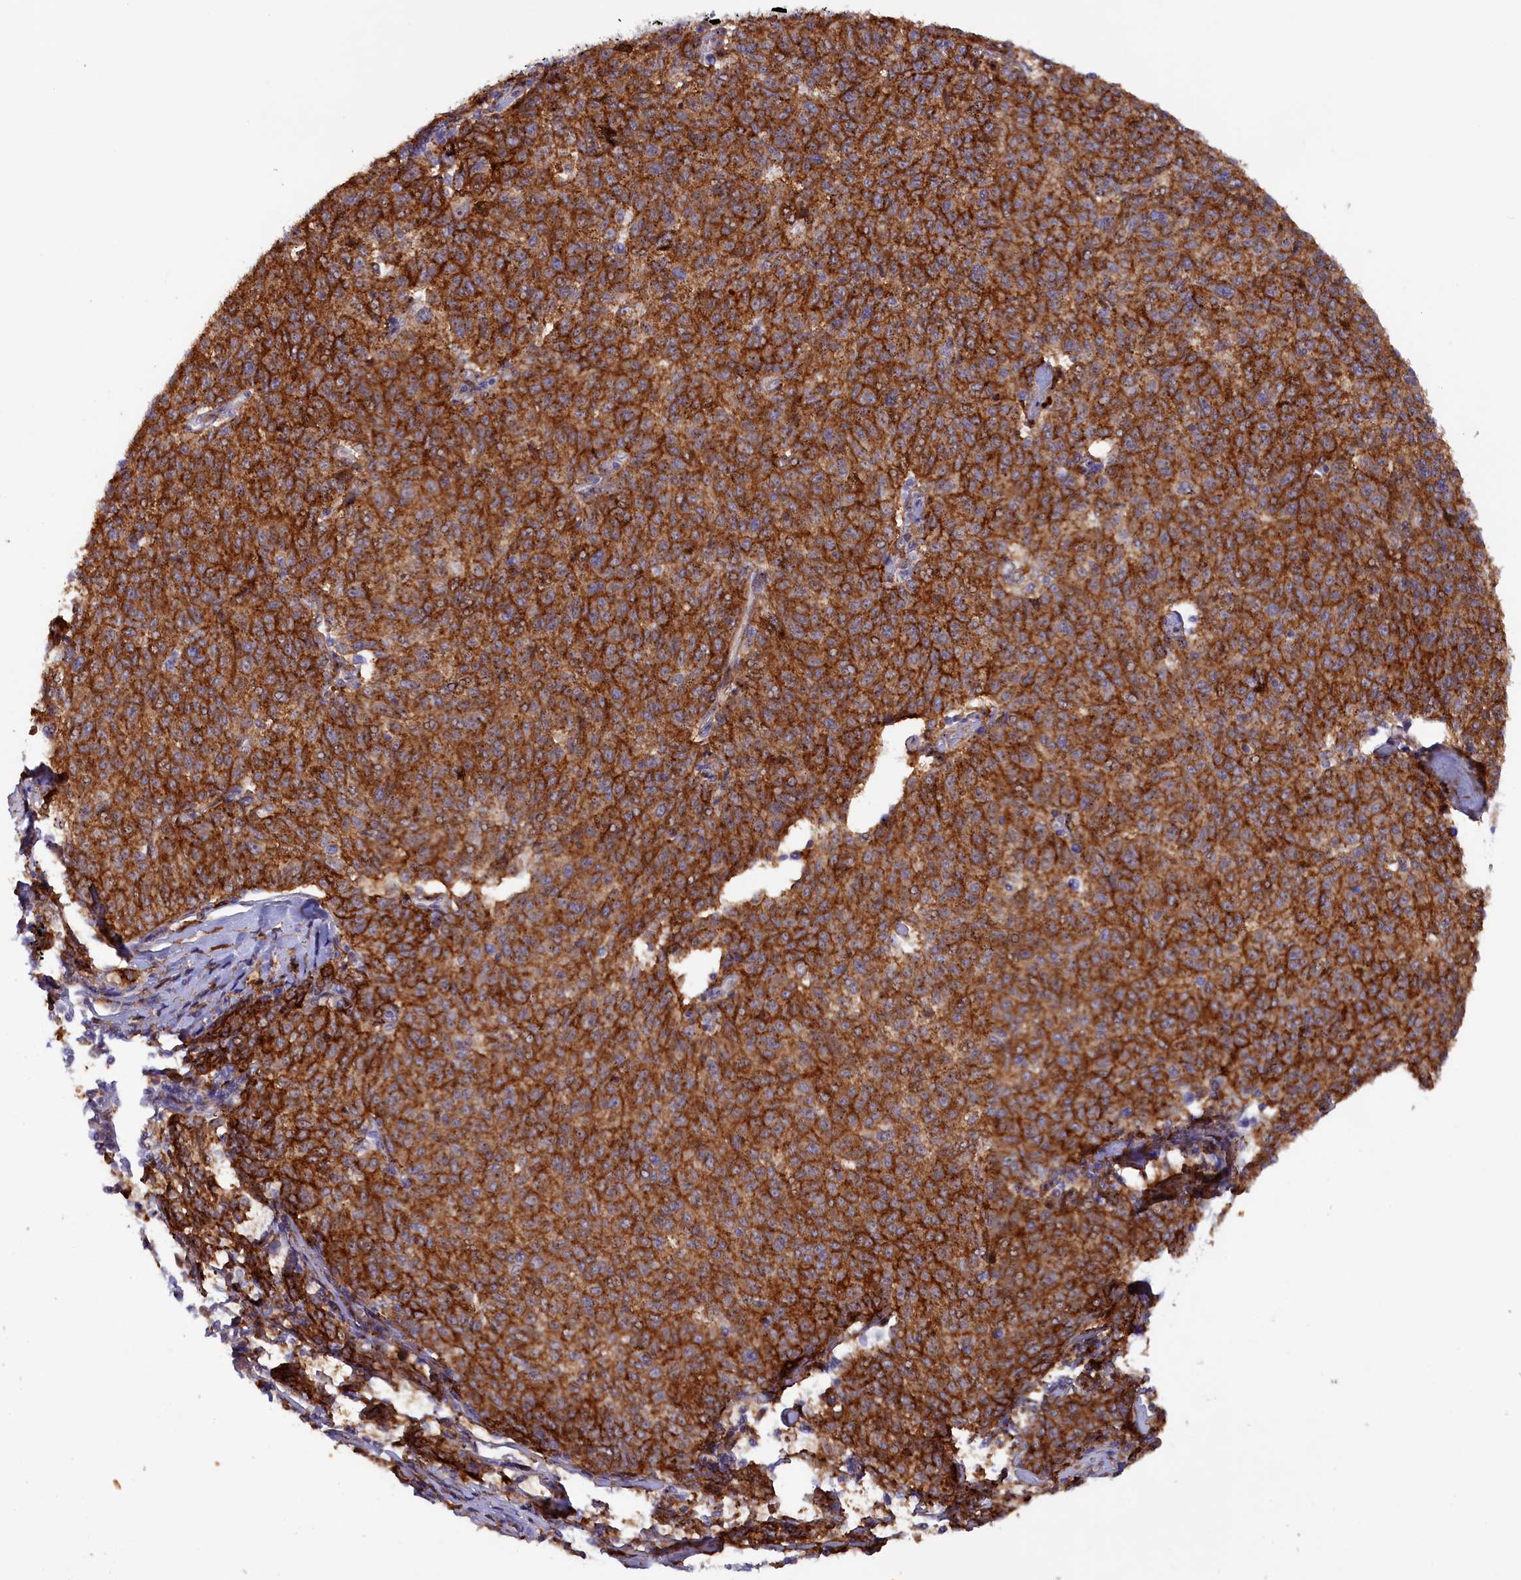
{"staining": {"intensity": "strong", "quantity": ">75%", "location": "cytoplasmic/membranous"}, "tissue": "melanoma", "cell_type": "Tumor cells", "image_type": "cancer", "snomed": [{"axis": "morphology", "description": "Malignant melanoma, NOS"}, {"axis": "topography", "description": "Skin"}], "caption": "Immunohistochemistry of malignant melanoma reveals high levels of strong cytoplasmic/membranous staining in about >75% of tumor cells.", "gene": "FERMT1", "patient": {"sex": "female", "age": 72}}